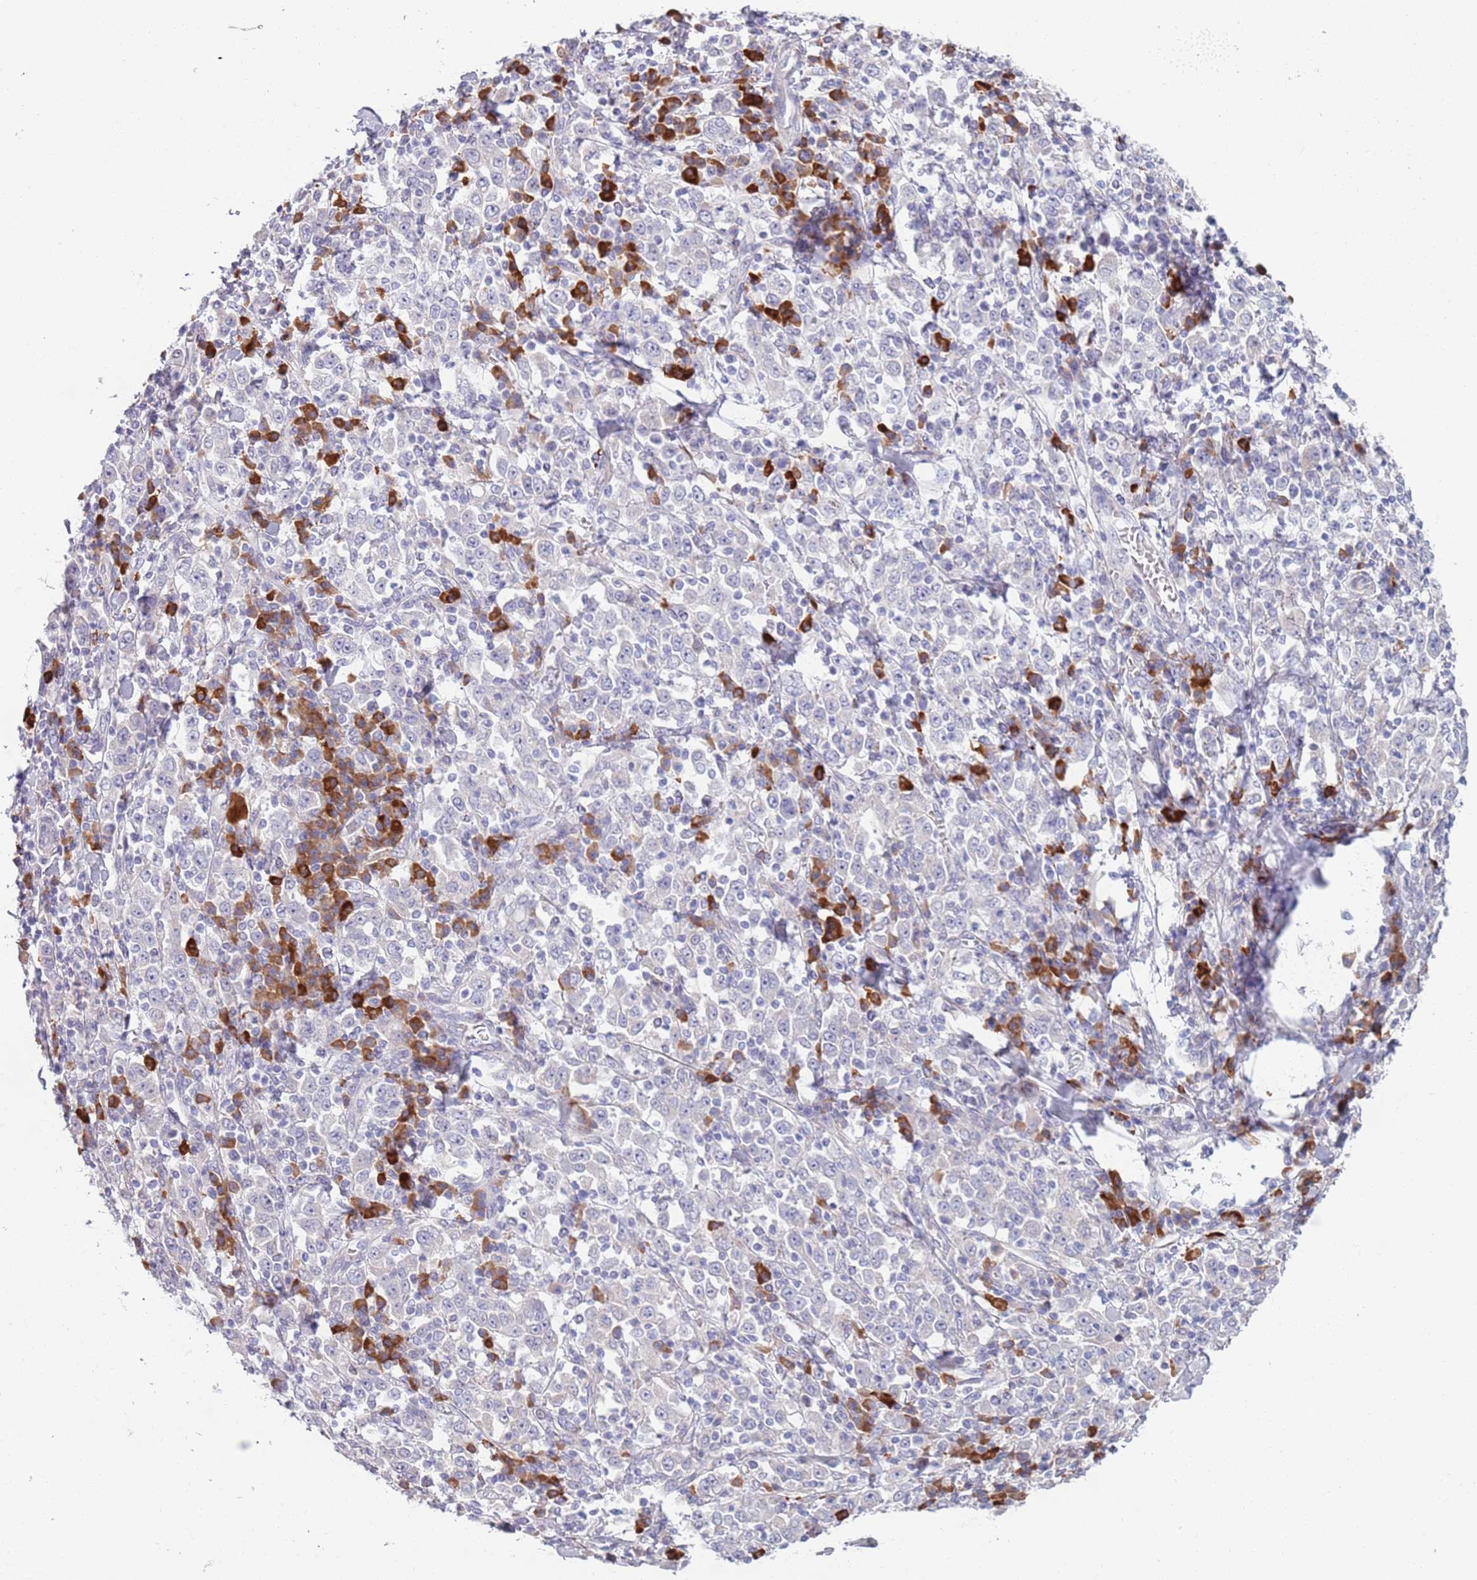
{"staining": {"intensity": "negative", "quantity": "none", "location": "none"}, "tissue": "stomach cancer", "cell_type": "Tumor cells", "image_type": "cancer", "snomed": [{"axis": "morphology", "description": "Normal tissue, NOS"}, {"axis": "morphology", "description": "Adenocarcinoma, NOS"}, {"axis": "topography", "description": "Stomach, upper"}, {"axis": "topography", "description": "Stomach"}], "caption": "Immunohistochemical staining of stomach adenocarcinoma exhibits no significant positivity in tumor cells. Nuclei are stained in blue.", "gene": "LTB", "patient": {"sex": "male", "age": 59}}